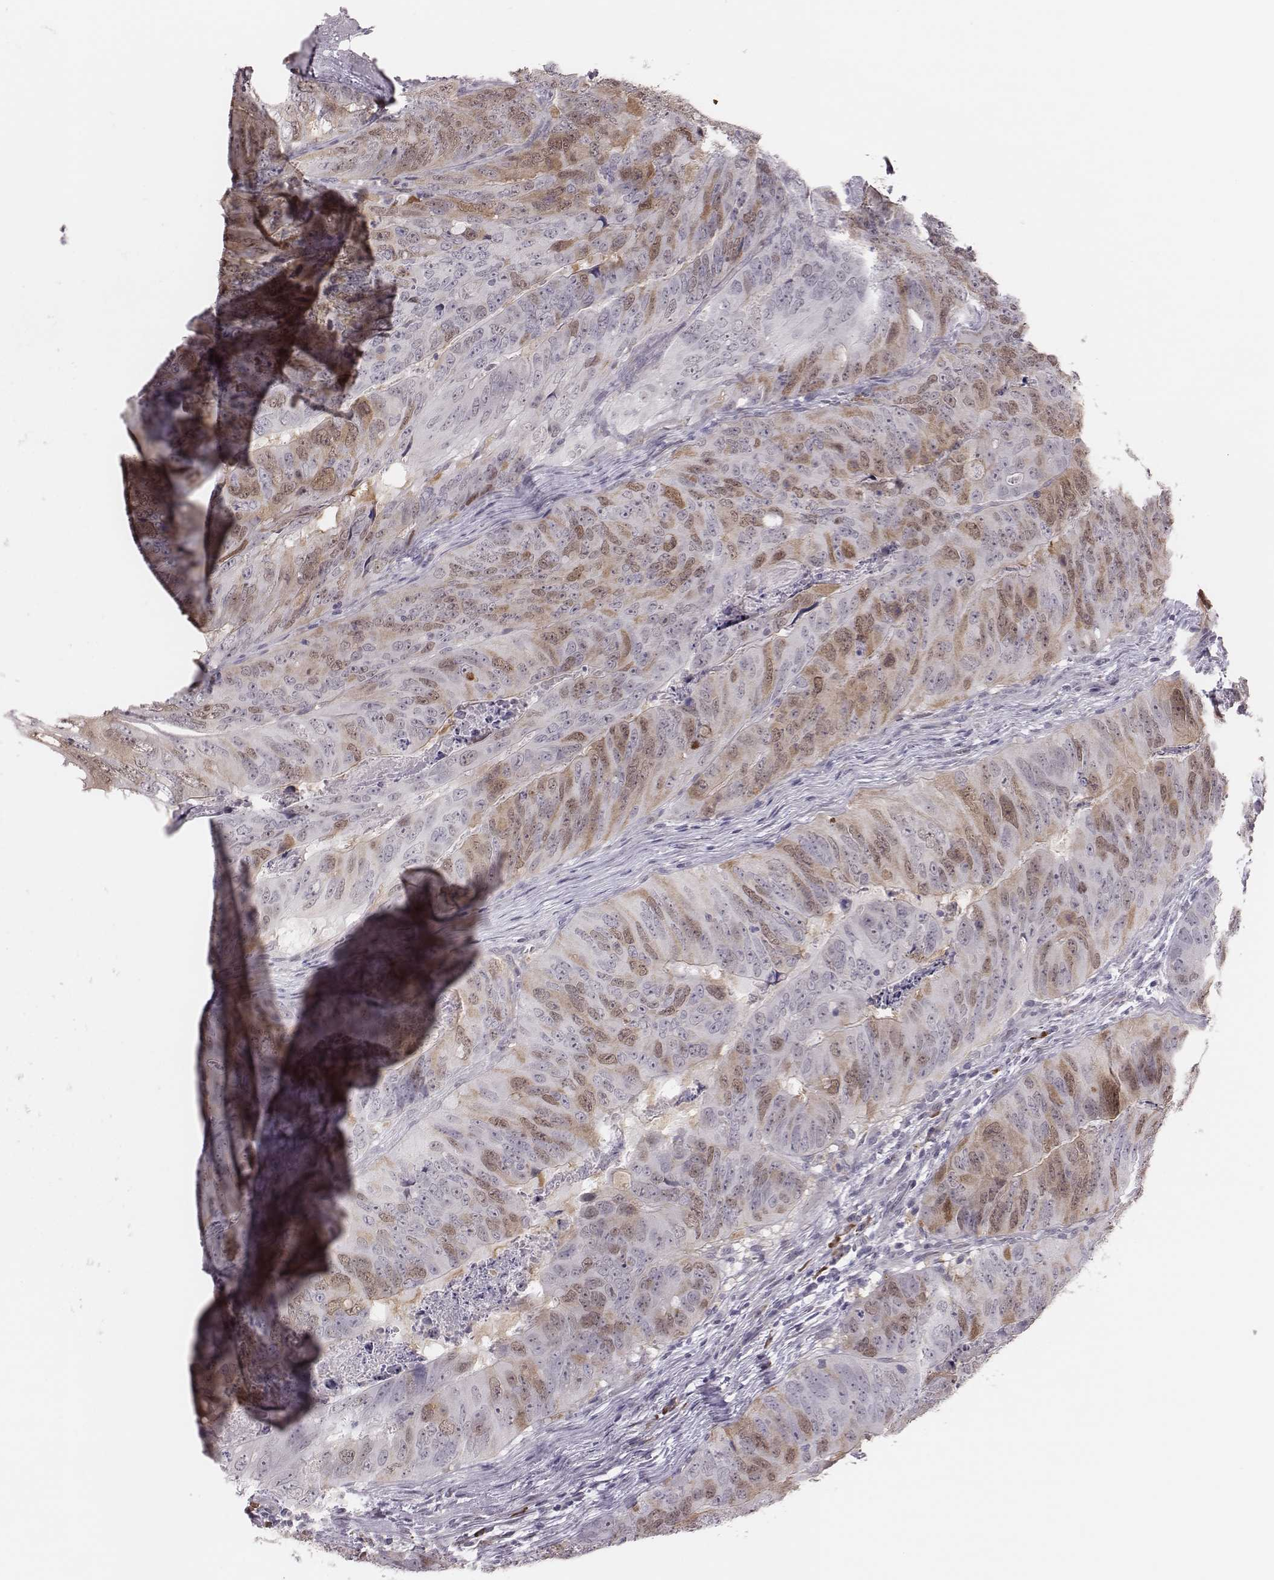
{"staining": {"intensity": "moderate", "quantity": "25%-75%", "location": "cytoplasmic/membranous,nuclear"}, "tissue": "colorectal cancer", "cell_type": "Tumor cells", "image_type": "cancer", "snomed": [{"axis": "morphology", "description": "Adenocarcinoma, NOS"}, {"axis": "topography", "description": "Colon"}], "caption": "Immunohistochemistry (IHC) photomicrograph of colorectal cancer stained for a protein (brown), which shows medium levels of moderate cytoplasmic/membranous and nuclear expression in about 25%-75% of tumor cells.", "gene": "PBK", "patient": {"sex": "male", "age": 79}}